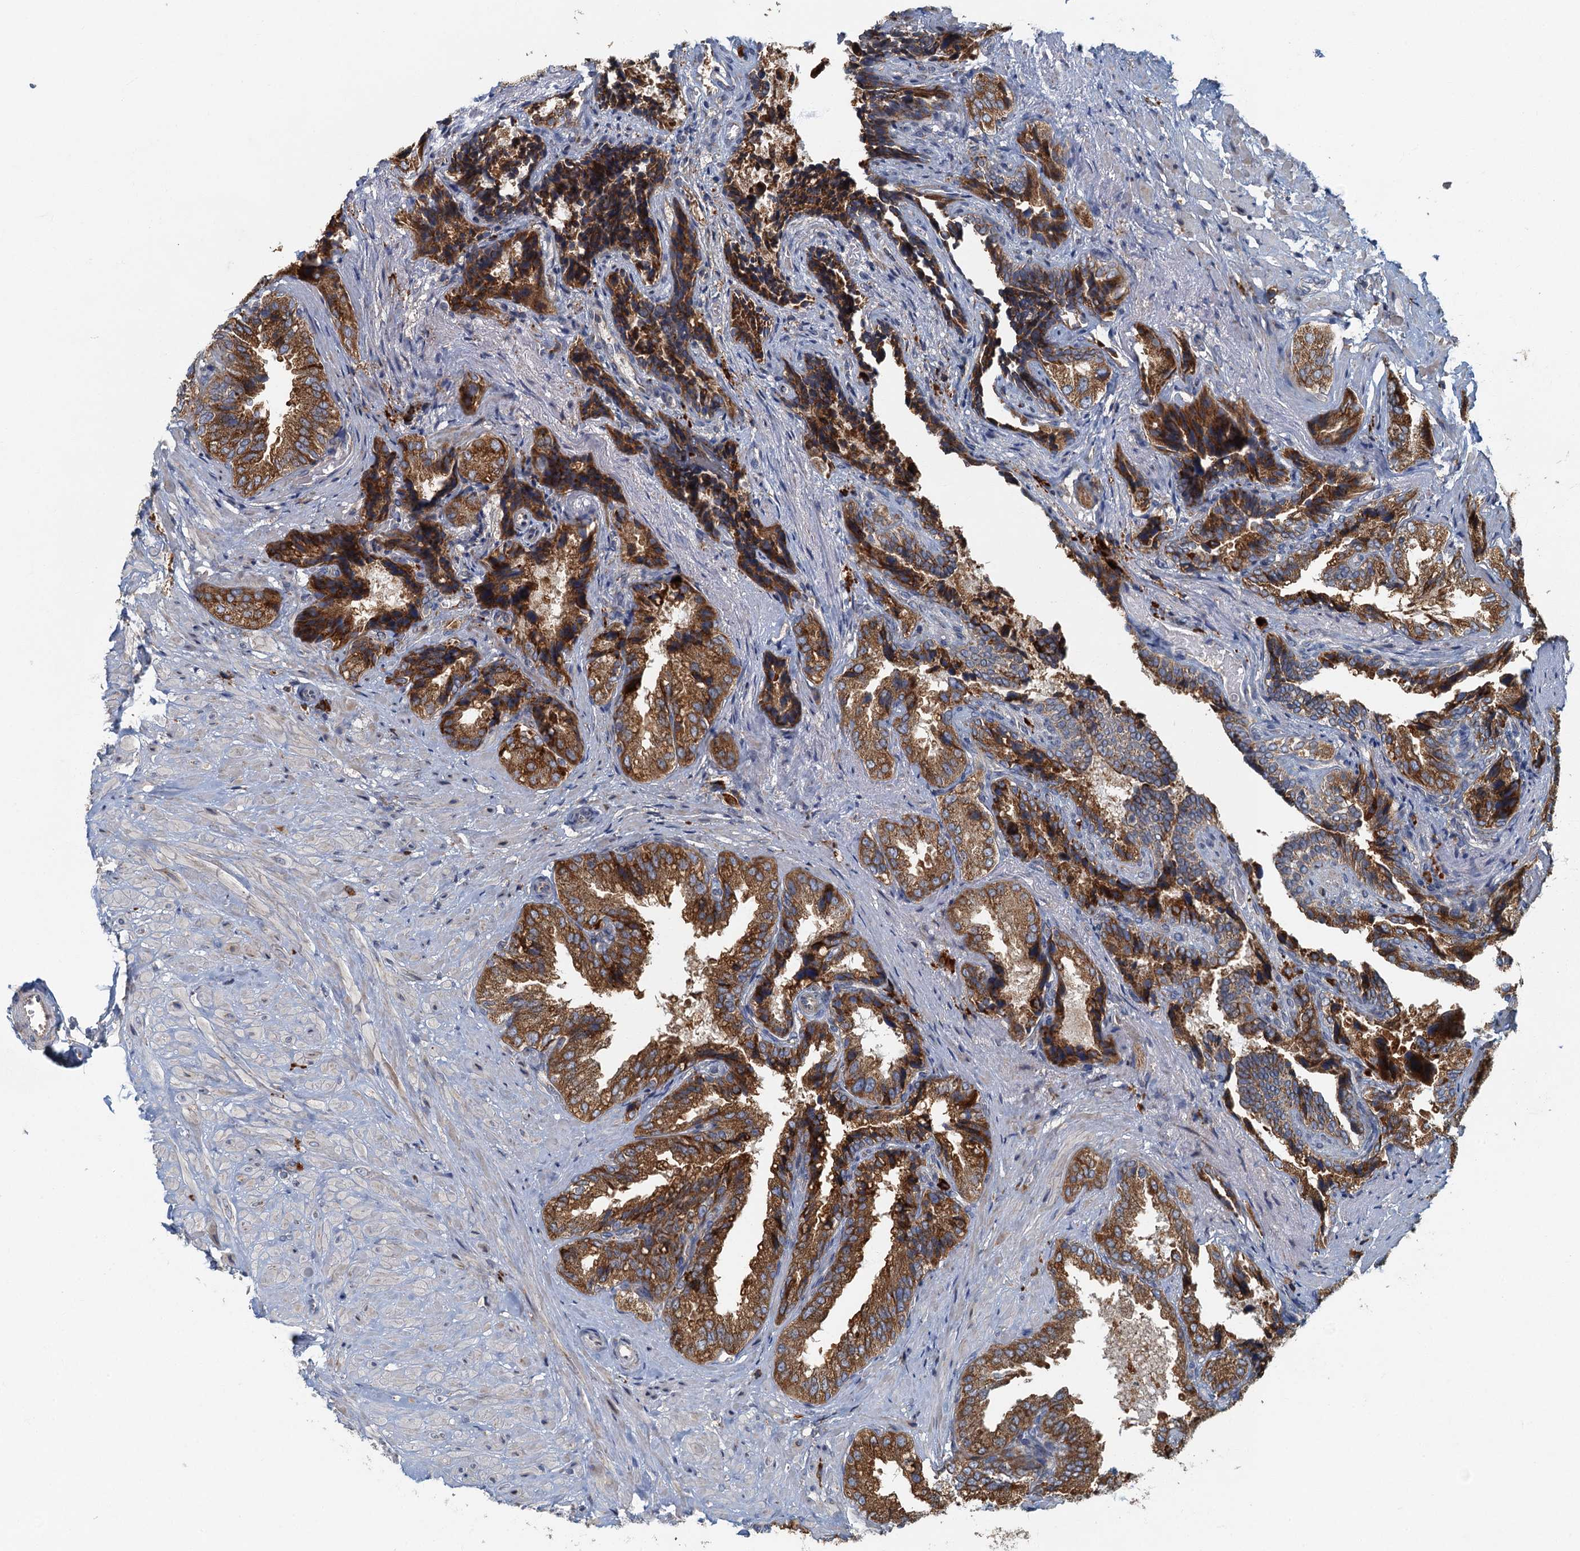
{"staining": {"intensity": "moderate", "quantity": ">75%", "location": "cytoplasmic/membranous"}, "tissue": "seminal vesicle", "cell_type": "Glandular cells", "image_type": "normal", "snomed": [{"axis": "morphology", "description": "Normal tissue, NOS"}, {"axis": "topography", "description": "Seminal veicle"}, {"axis": "topography", "description": "Peripheral nerve tissue"}], "caption": "Moderate cytoplasmic/membranous positivity is identified in about >75% of glandular cells in normal seminal vesicle.", "gene": "SPDYC", "patient": {"sex": "male", "age": 63}}